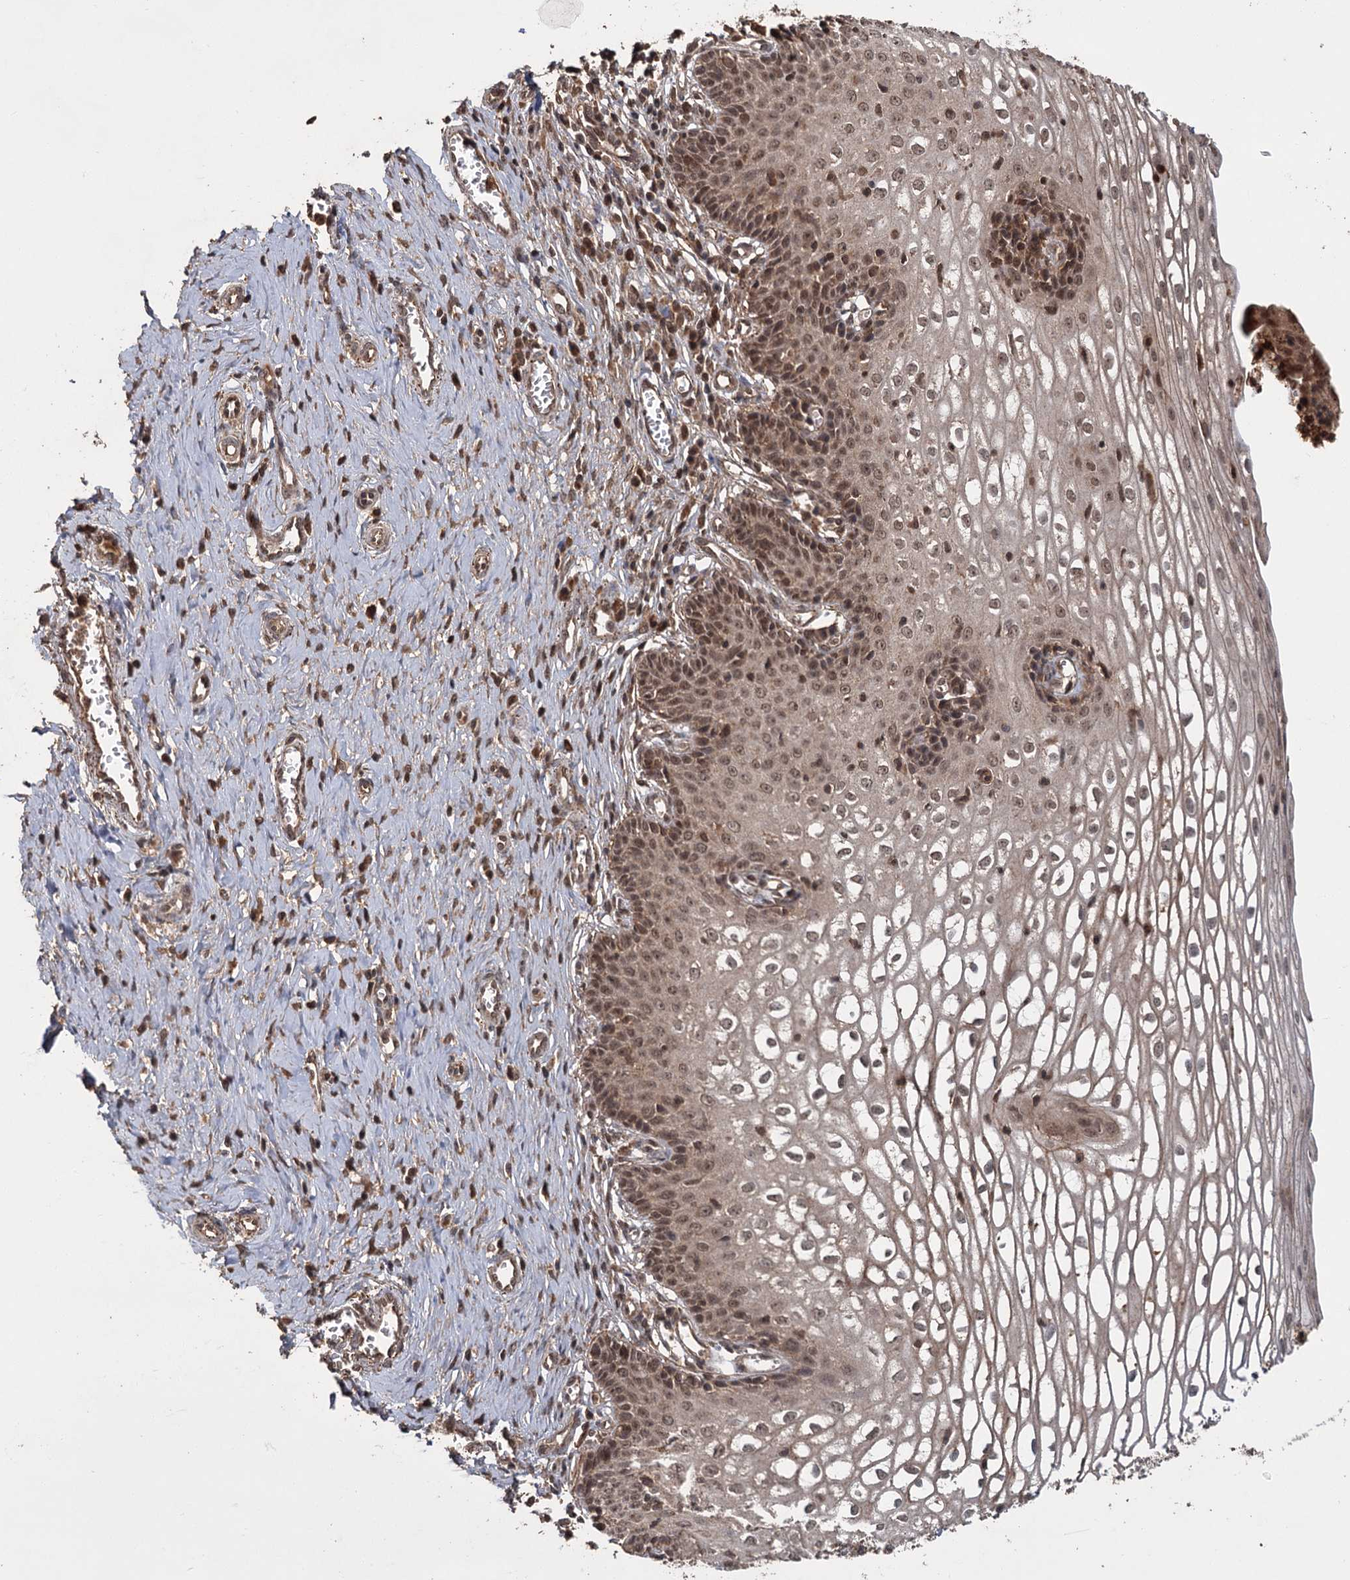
{"staining": {"intensity": "moderate", "quantity": ">75%", "location": "cytoplasmic/membranous,nuclear"}, "tissue": "cervix", "cell_type": "Glandular cells", "image_type": "normal", "snomed": [{"axis": "morphology", "description": "Normal tissue, NOS"}, {"axis": "morphology", "description": "Adenocarcinoma, NOS"}, {"axis": "topography", "description": "Cervix"}], "caption": "Brown immunohistochemical staining in unremarkable cervix displays moderate cytoplasmic/membranous,nuclear expression in approximately >75% of glandular cells.", "gene": "KANSL2", "patient": {"sex": "female", "age": 29}}